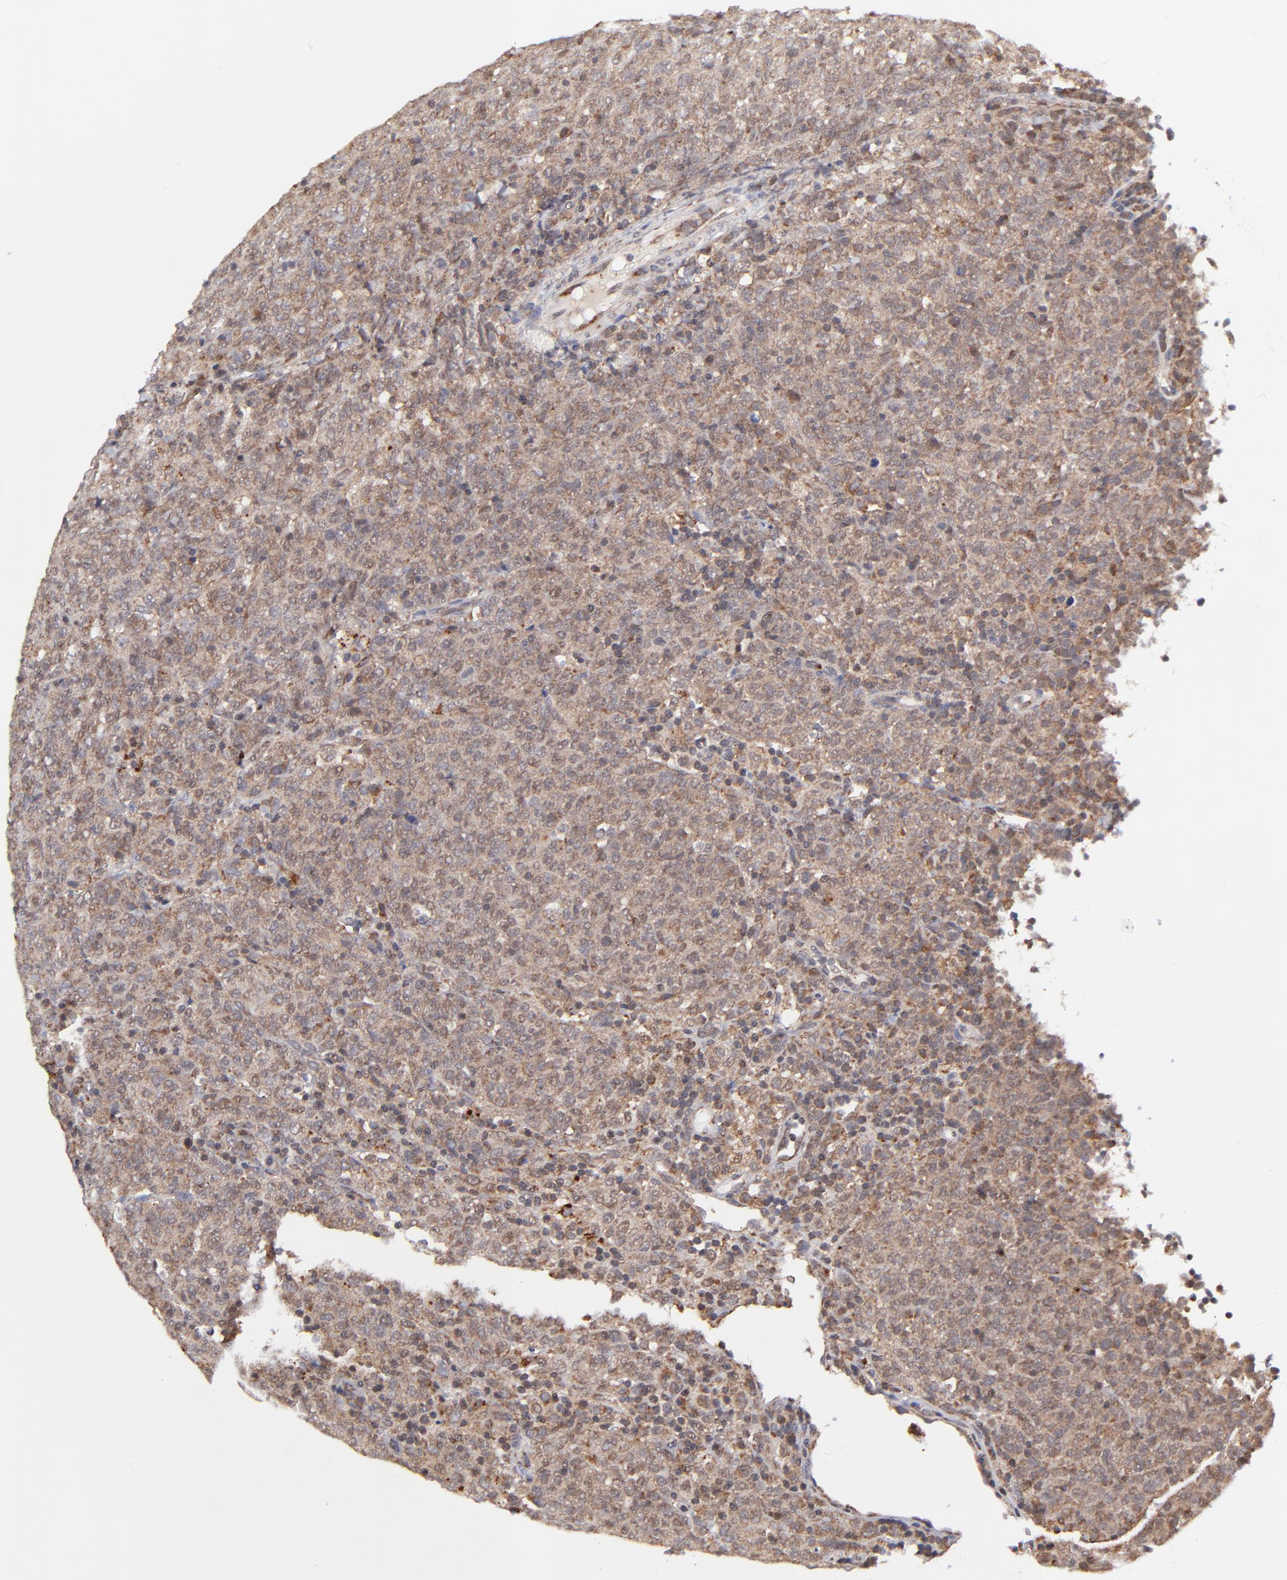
{"staining": {"intensity": "moderate", "quantity": "<25%", "location": "cytoplasmic/membranous"}, "tissue": "lymphoma", "cell_type": "Tumor cells", "image_type": "cancer", "snomed": [{"axis": "morphology", "description": "Malignant lymphoma, non-Hodgkin's type, High grade"}, {"axis": "topography", "description": "Tonsil"}], "caption": "IHC micrograph of neoplastic tissue: lymphoma stained using immunohistochemistry (IHC) reveals low levels of moderate protein expression localized specifically in the cytoplasmic/membranous of tumor cells, appearing as a cytoplasmic/membranous brown color.", "gene": "MAP2K7", "patient": {"sex": "female", "age": 36}}